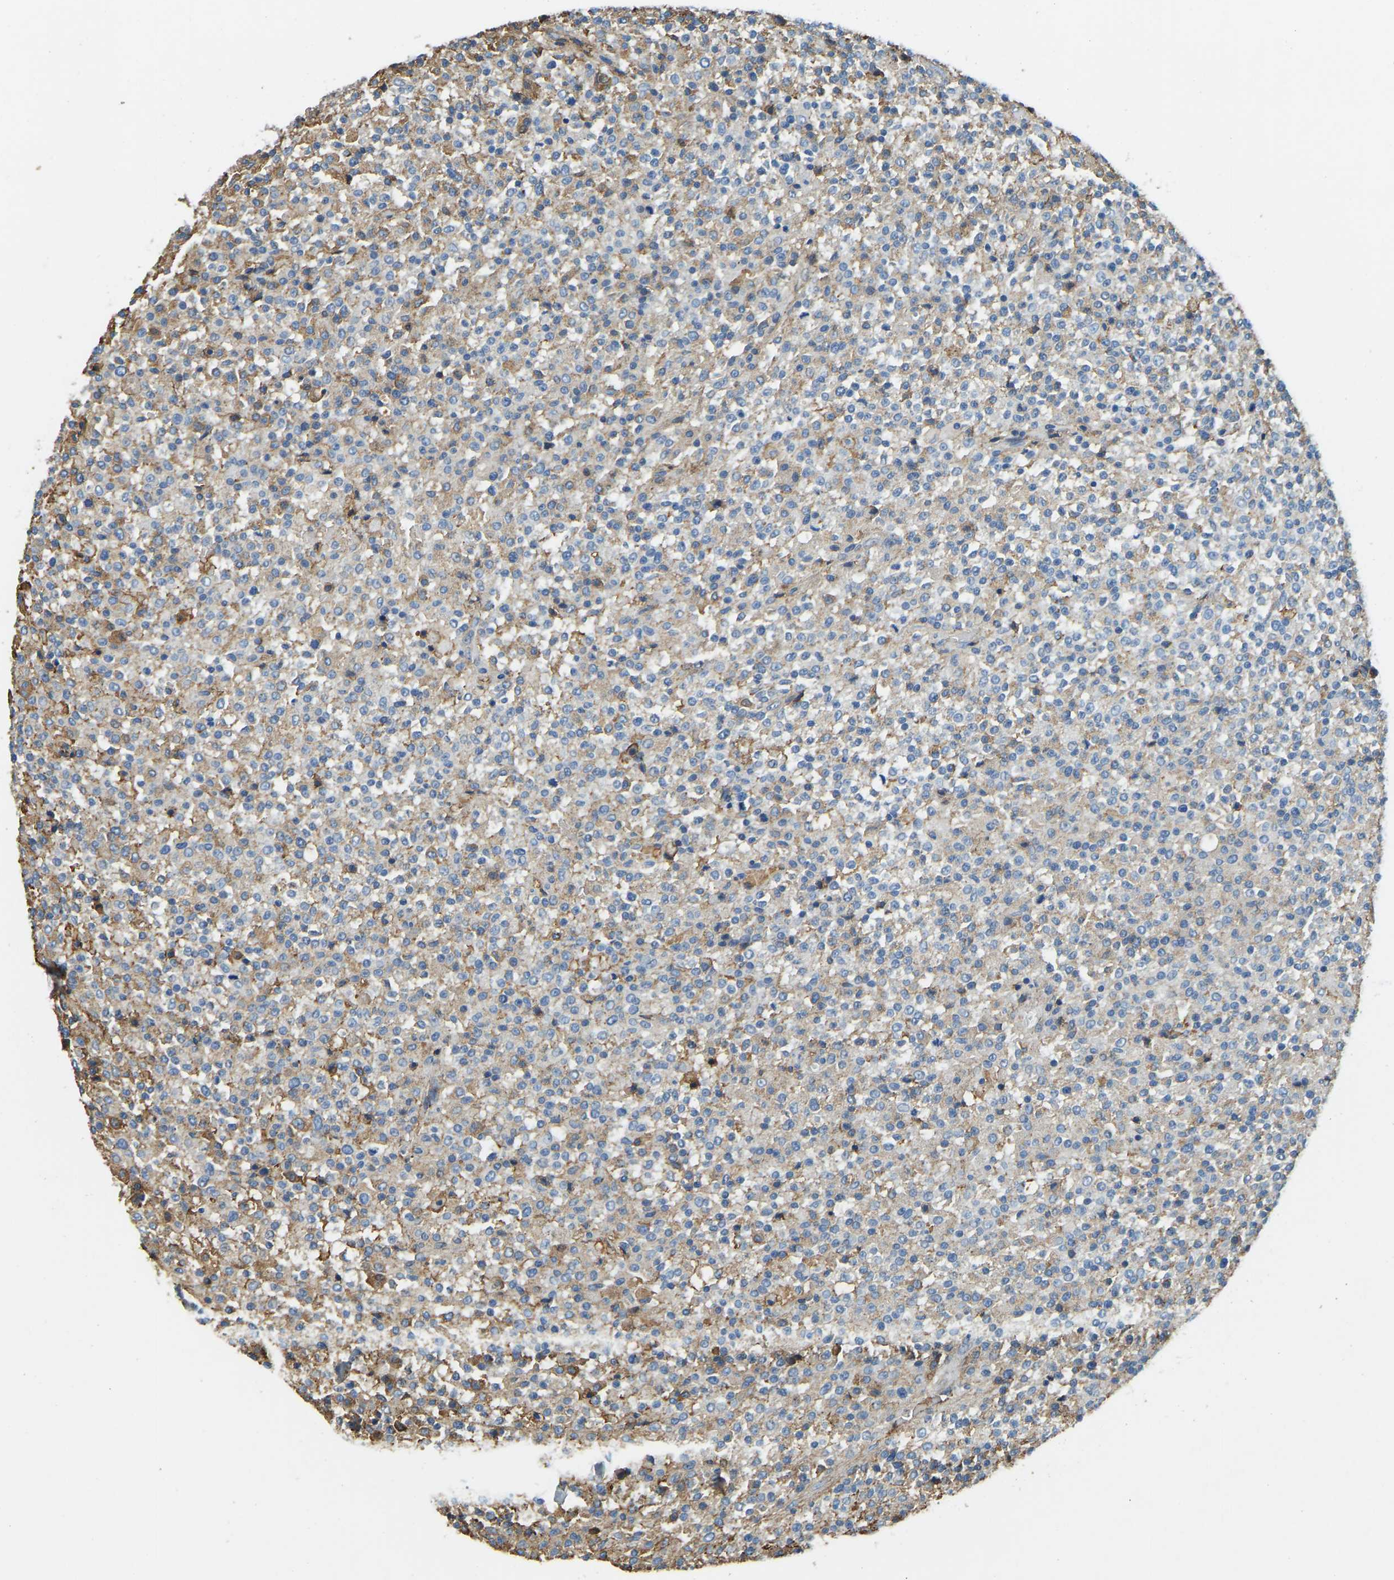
{"staining": {"intensity": "negative", "quantity": "none", "location": "none"}, "tissue": "testis cancer", "cell_type": "Tumor cells", "image_type": "cancer", "snomed": [{"axis": "morphology", "description": "Seminoma, NOS"}, {"axis": "topography", "description": "Testis"}], "caption": "Tumor cells are negative for brown protein staining in testis seminoma.", "gene": "THBS4", "patient": {"sex": "male", "age": 59}}